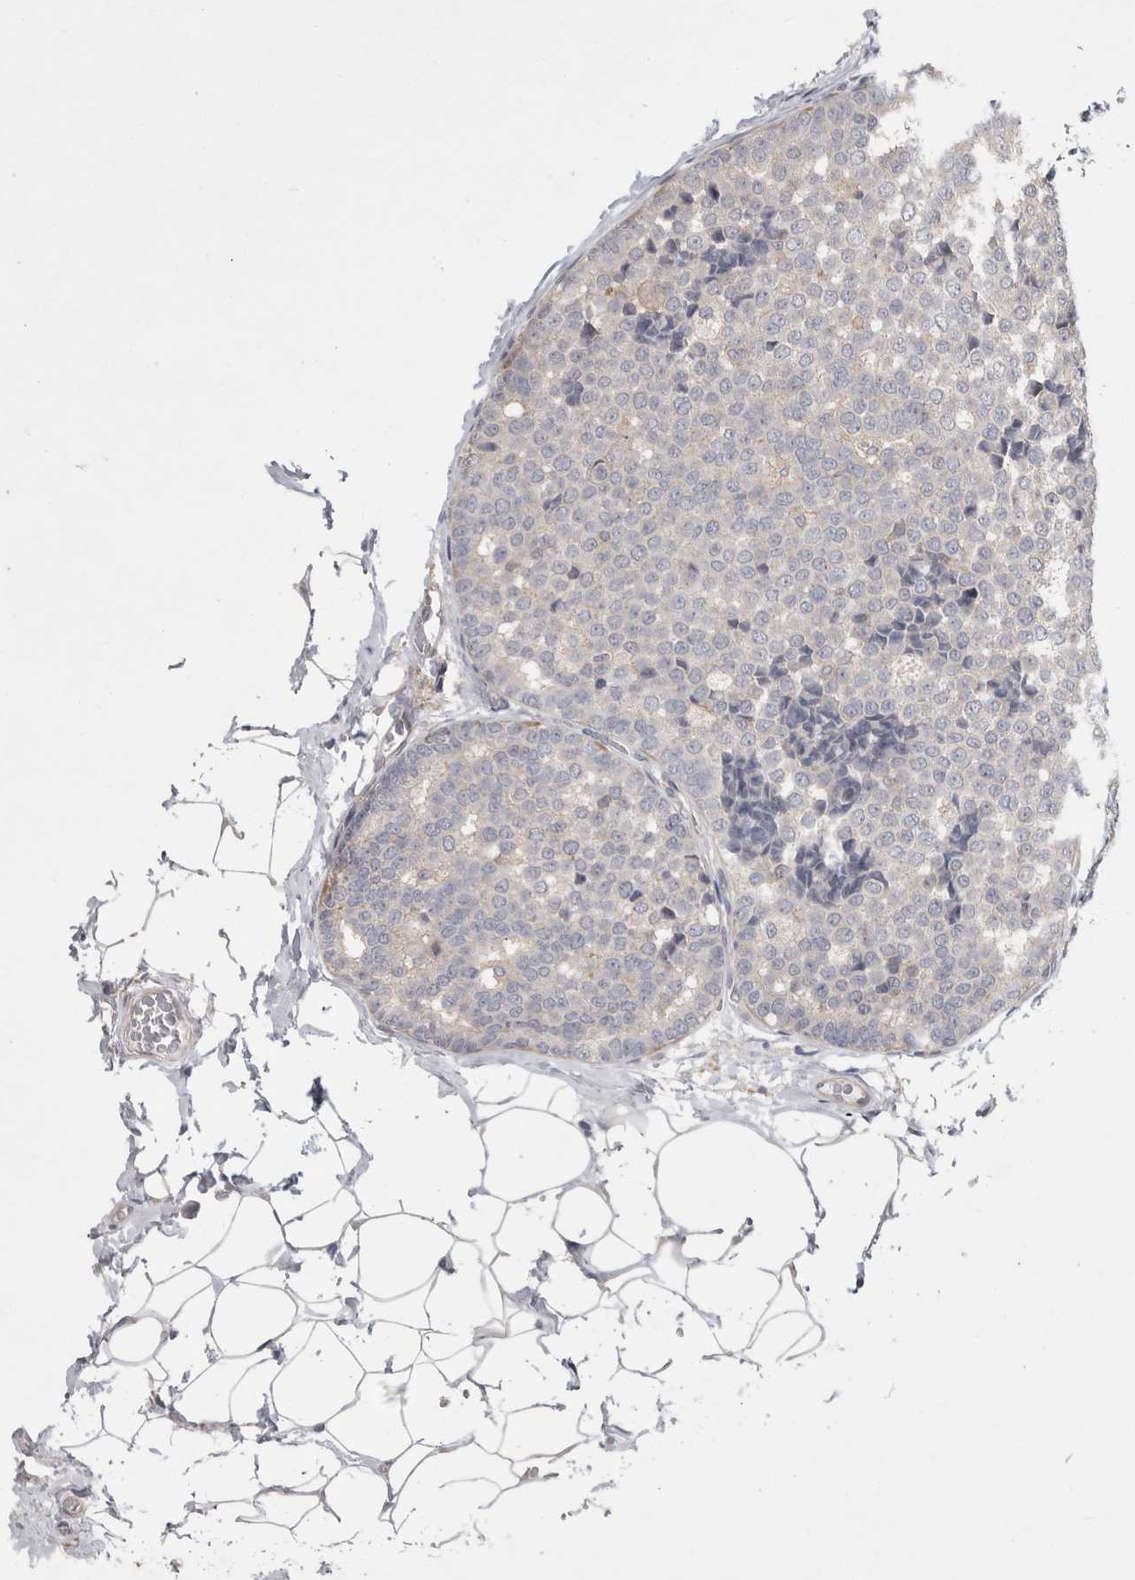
{"staining": {"intensity": "negative", "quantity": "none", "location": "none"}, "tissue": "breast cancer", "cell_type": "Tumor cells", "image_type": "cancer", "snomed": [{"axis": "morphology", "description": "Normal tissue, NOS"}, {"axis": "morphology", "description": "Duct carcinoma"}, {"axis": "topography", "description": "Breast"}], "caption": "Immunohistochemistry (IHC) of human infiltrating ductal carcinoma (breast) shows no positivity in tumor cells.", "gene": "SPATA48", "patient": {"sex": "female", "age": 43}}